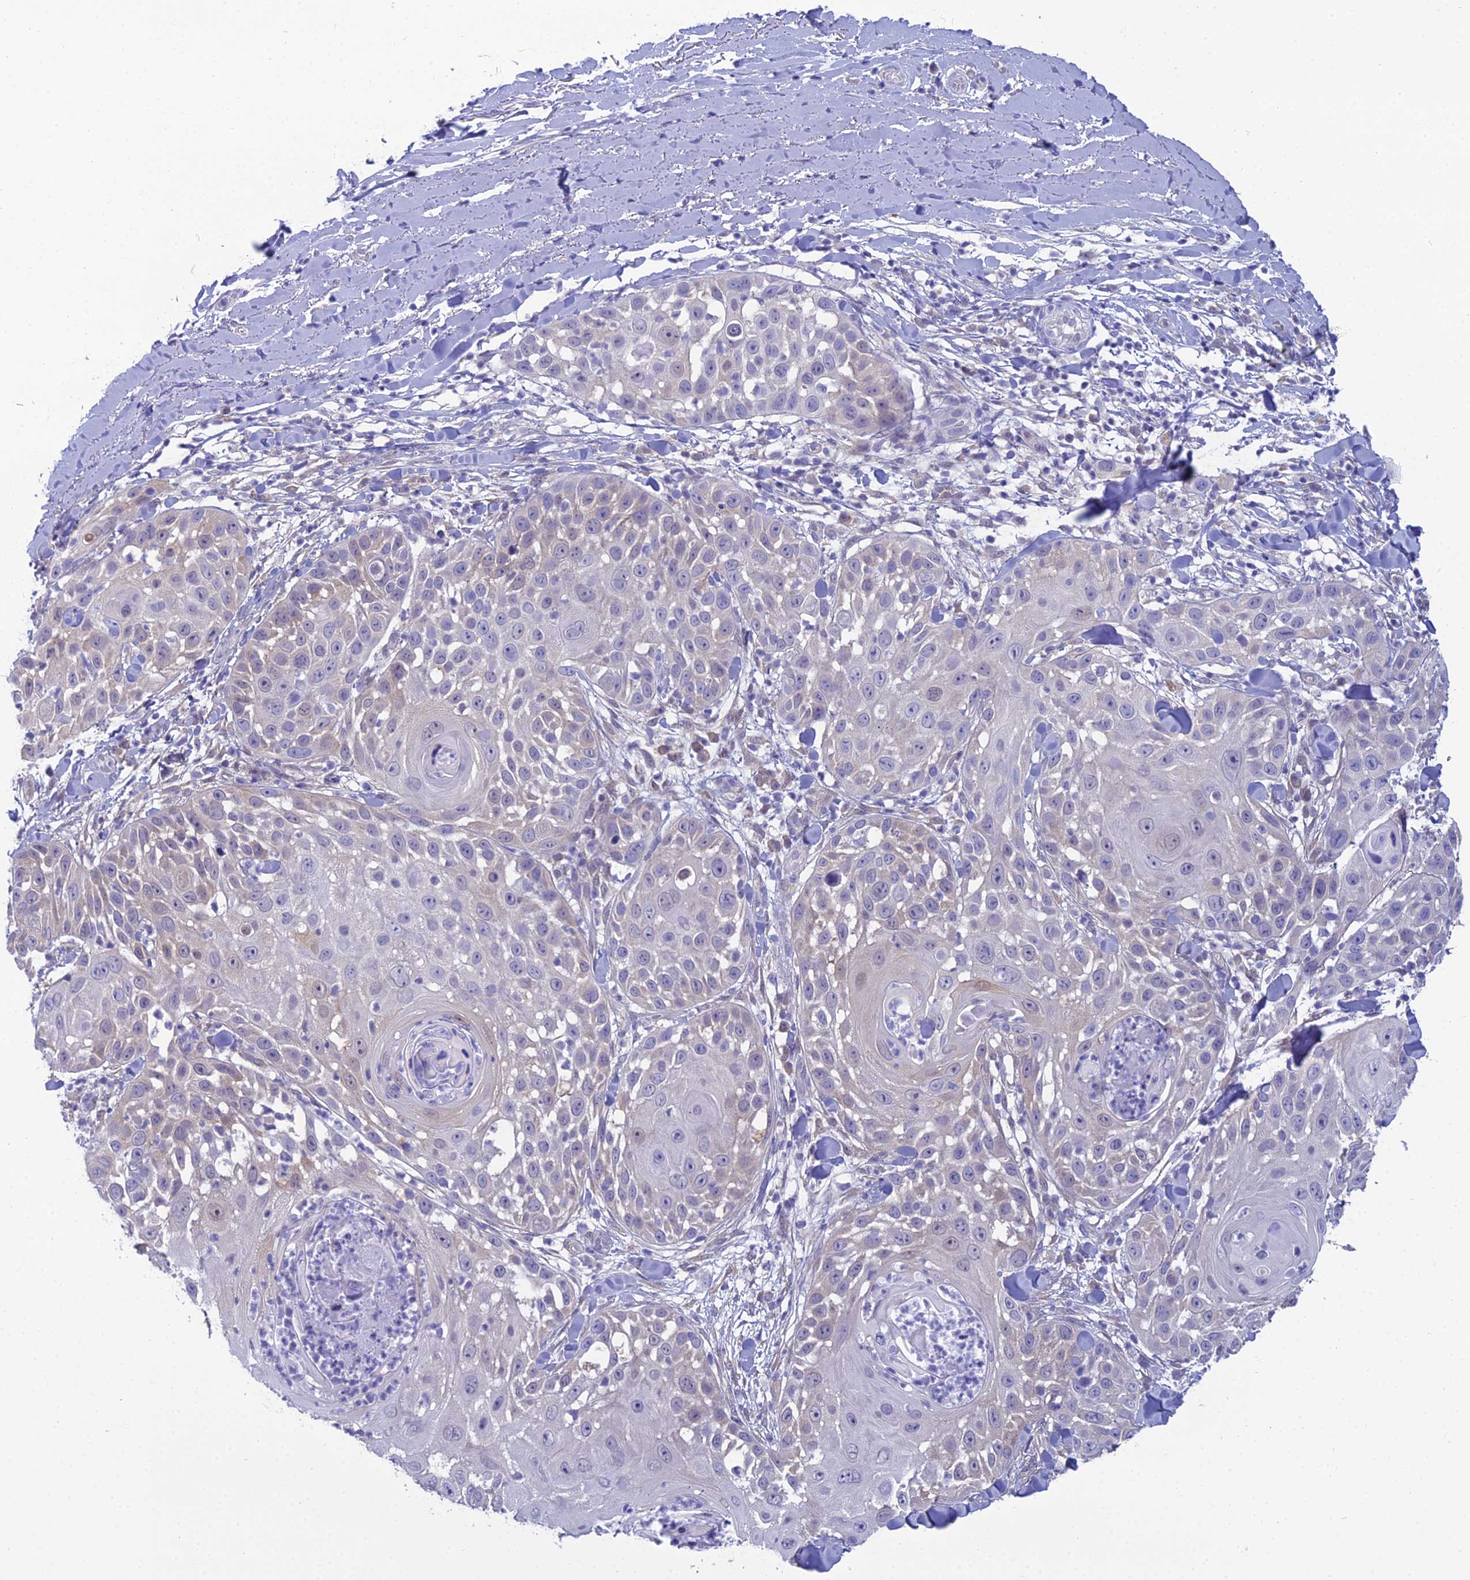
{"staining": {"intensity": "negative", "quantity": "none", "location": "none"}, "tissue": "skin cancer", "cell_type": "Tumor cells", "image_type": "cancer", "snomed": [{"axis": "morphology", "description": "Squamous cell carcinoma, NOS"}, {"axis": "topography", "description": "Skin"}], "caption": "Immunohistochemical staining of human skin cancer demonstrates no significant expression in tumor cells.", "gene": "GNPNAT1", "patient": {"sex": "female", "age": 44}}